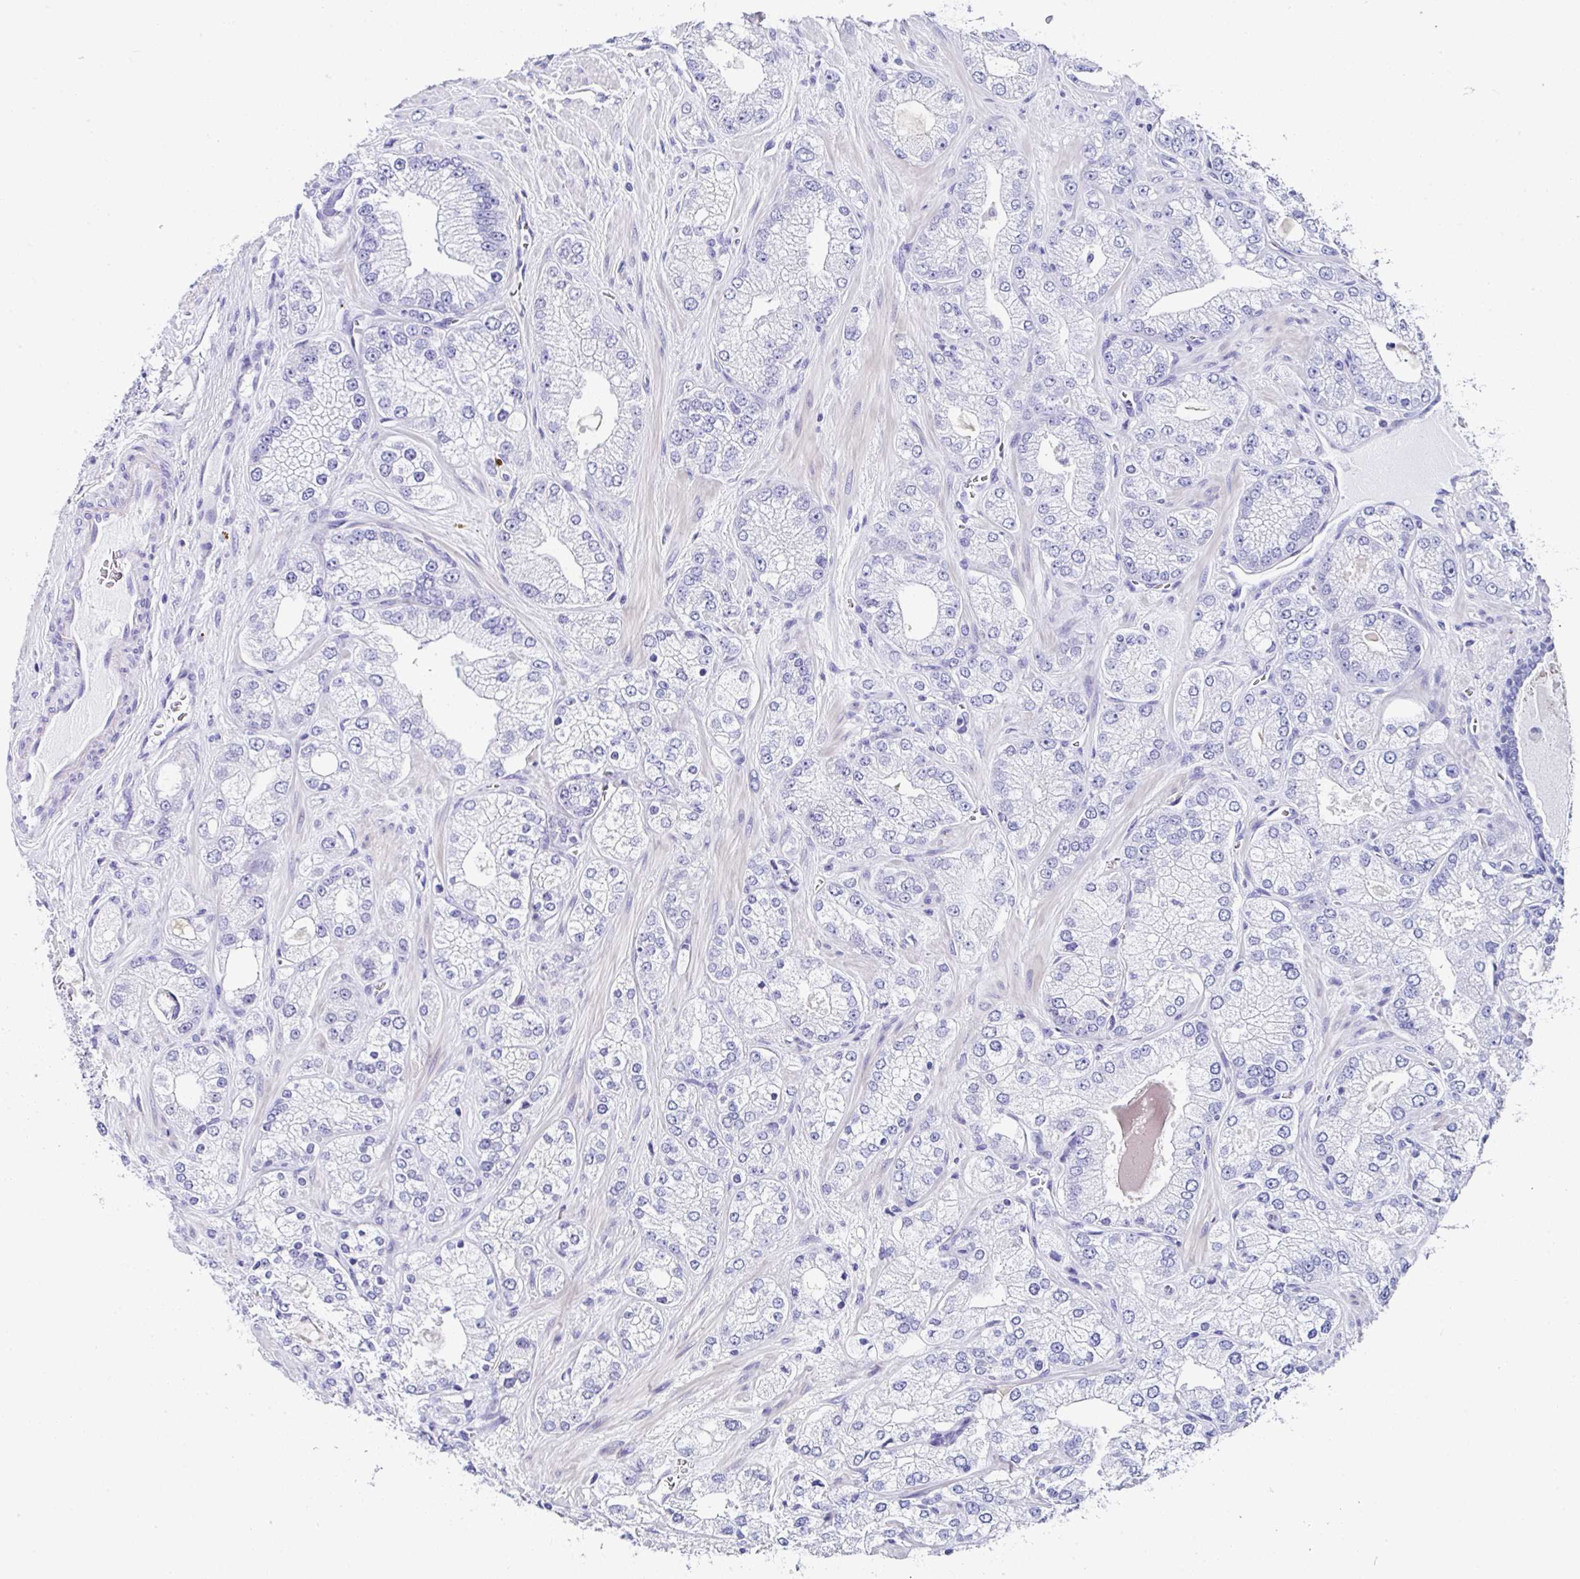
{"staining": {"intensity": "negative", "quantity": "none", "location": "none"}, "tissue": "prostate cancer", "cell_type": "Tumor cells", "image_type": "cancer", "snomed": [{"axis": "morphology", "description": "Normal tissue, NOS"}, {"axis": "morphology", "description": "Adenocarcinoma, High grade"}, {"axis": "topography", "description": "Prostate"}, {"axis": "topography", "description": "Peripheral nerve tissue"}], "caption": "Image shows no protein expression in tumor cells of prostate cancer tissue.", "gene": "UGT3A1", "patient": {"sex": "male", "age": 68}}